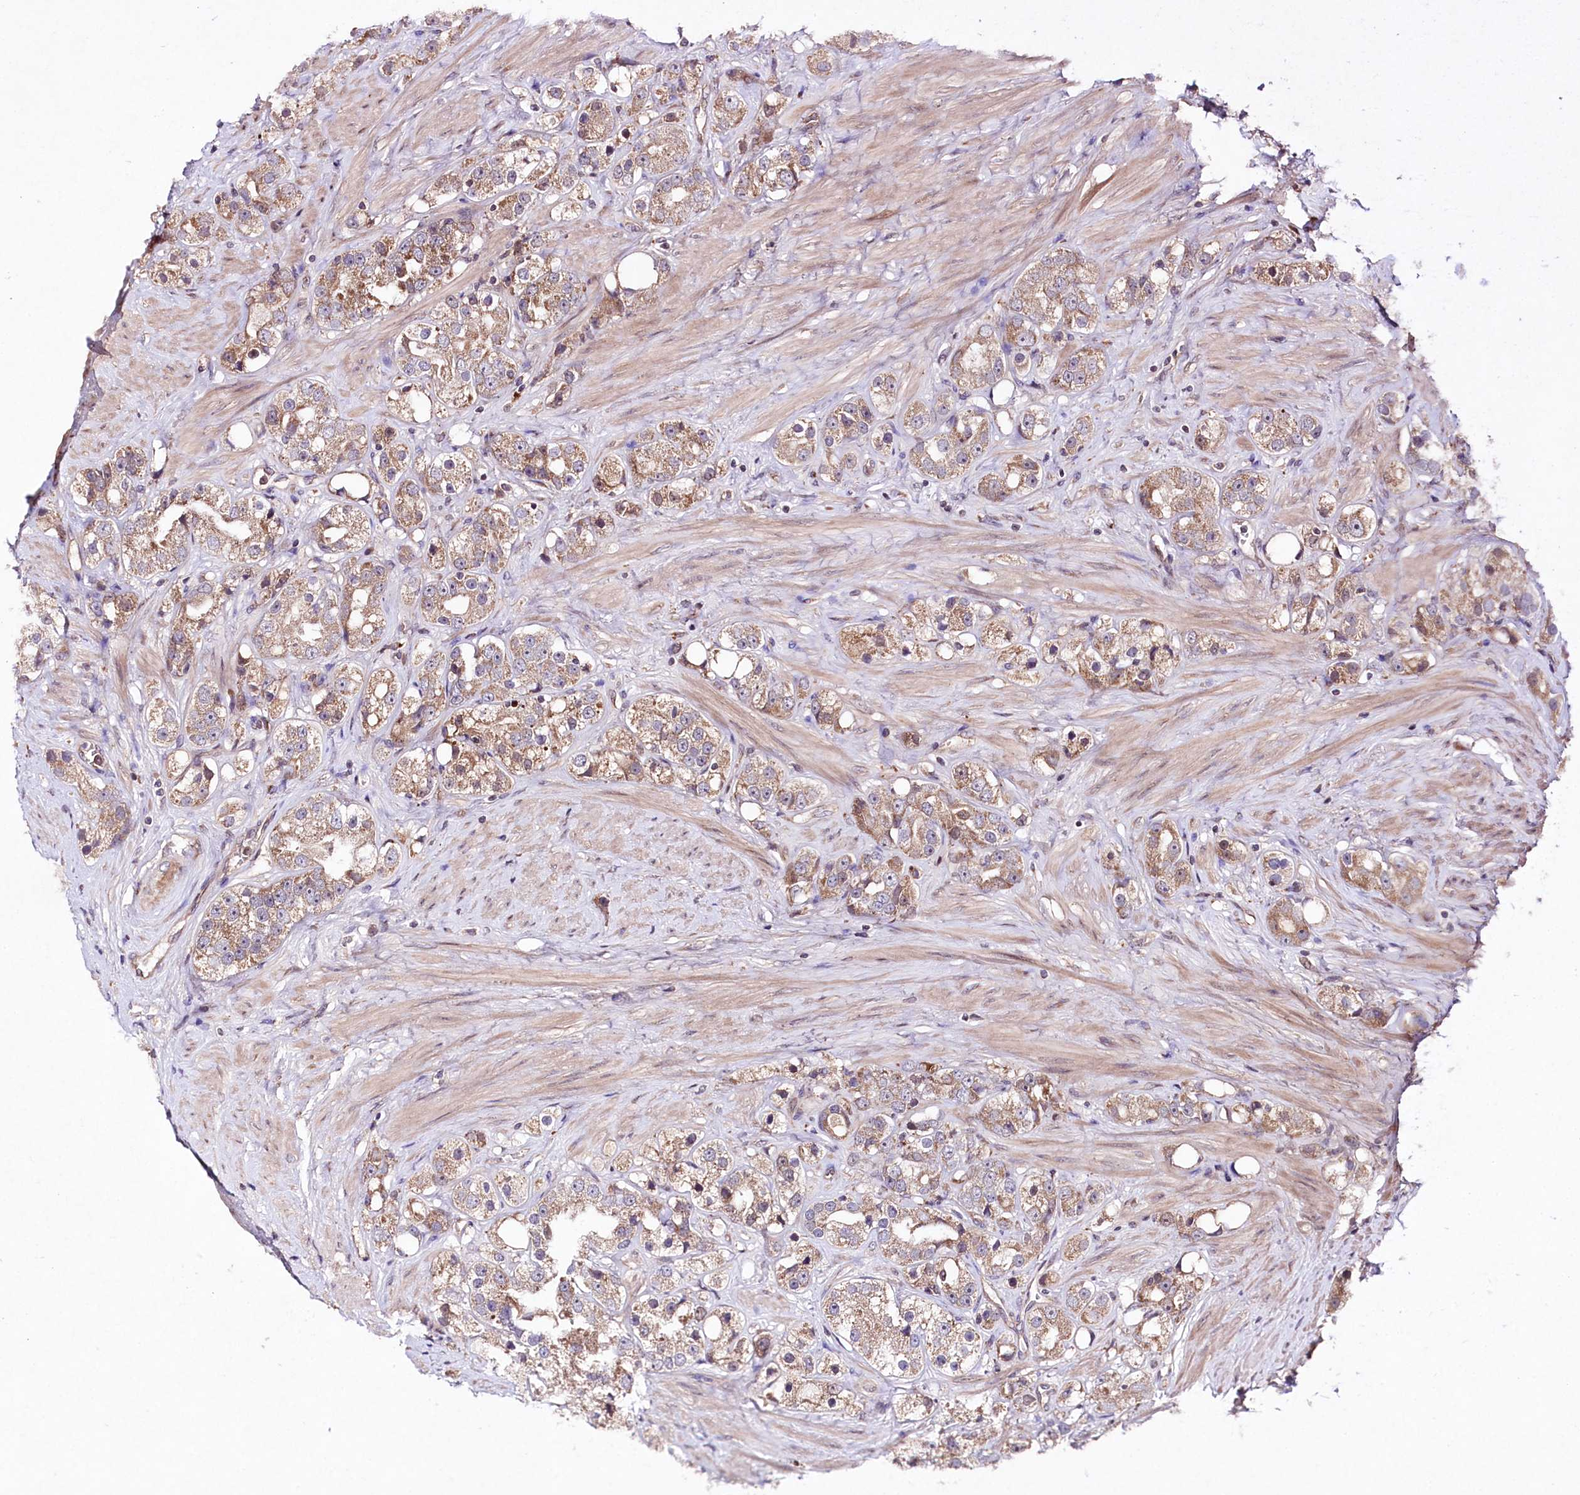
{"staining": {"intensity": "moderate", "quantity": ">75%", "location": "cytoplasmic/membranous"}, "tissue": "prostate cancer", "cell_type": "Tumor cells", "image_type": "cancer", "snomed": [{"axis": "morphology", "description": "Adenocarcinoma, NOS"}, {"axis": "topography", "description": "Prostate"}], "caption": "Moderate cytoplasmic/membranous positivity is seen in approximately >75% of tumor cells in prostate cancer. The protein of interest is shown in brown color, while the nuclei are stained blue.", "gene": "TNPO3", "patient": {"sex": "male", "age": 79}}